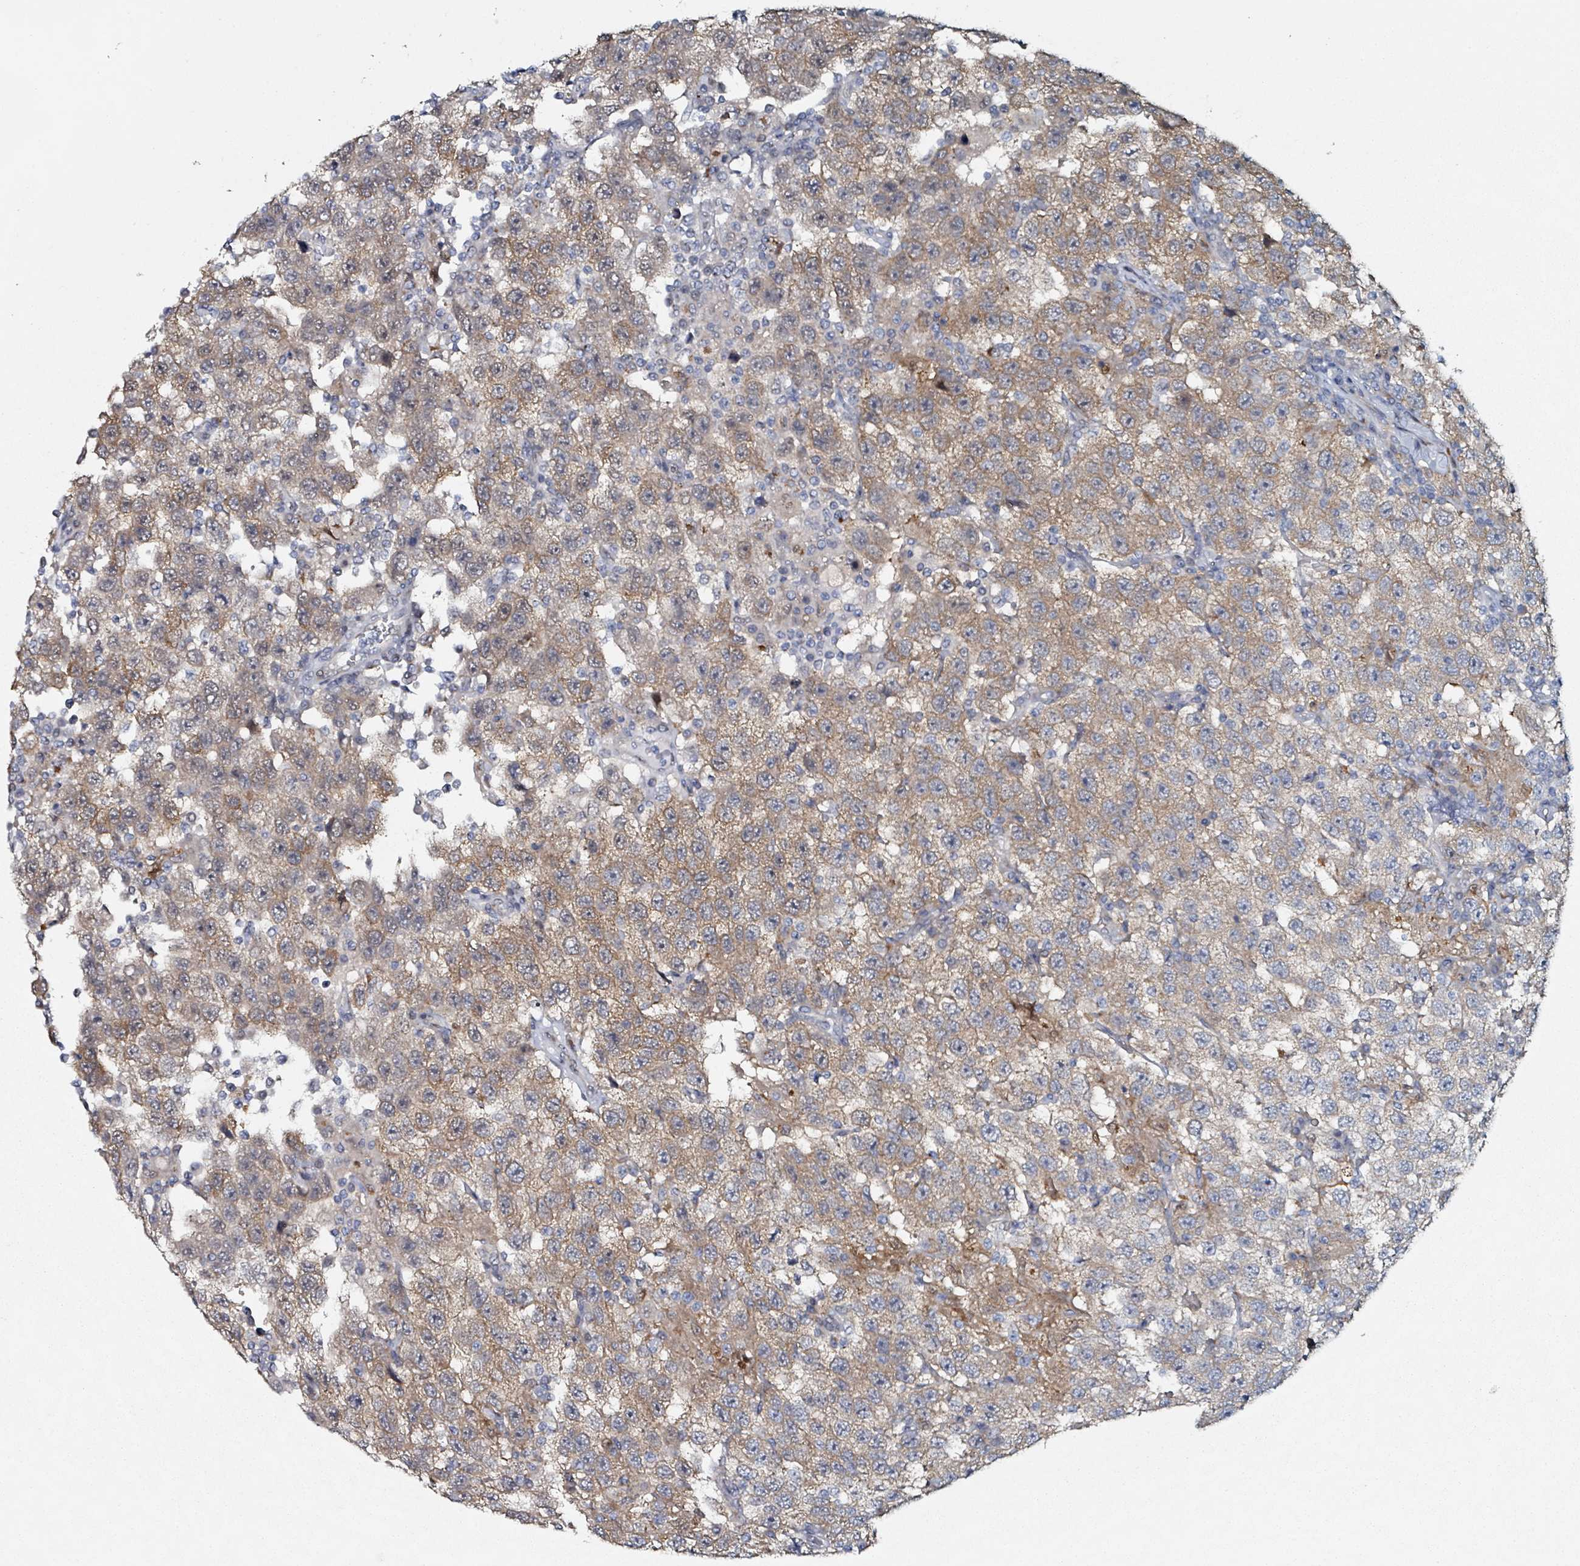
{"staining": {"intensity": "weak", "quantity": "25%-75%", "location": "cytoplasmic/membranous"}, "tissue": "testis cancer", "cell_type": "Tumor cells", "image_type": "cancer", "snomed": [{"axis": "morphology", "description": "Seminoma, NOS"}, {"axis": "topography", "description": "Testis"}], "caption": "This is a photomicrograph of immunohistochemistry (IHC) staining of seminoma (testis), which shows weak staining in the cytoplasmic/membranous of tumor cells.", "gene": "B3GAT3", "patient": {"sex": "male", "age": 41}}